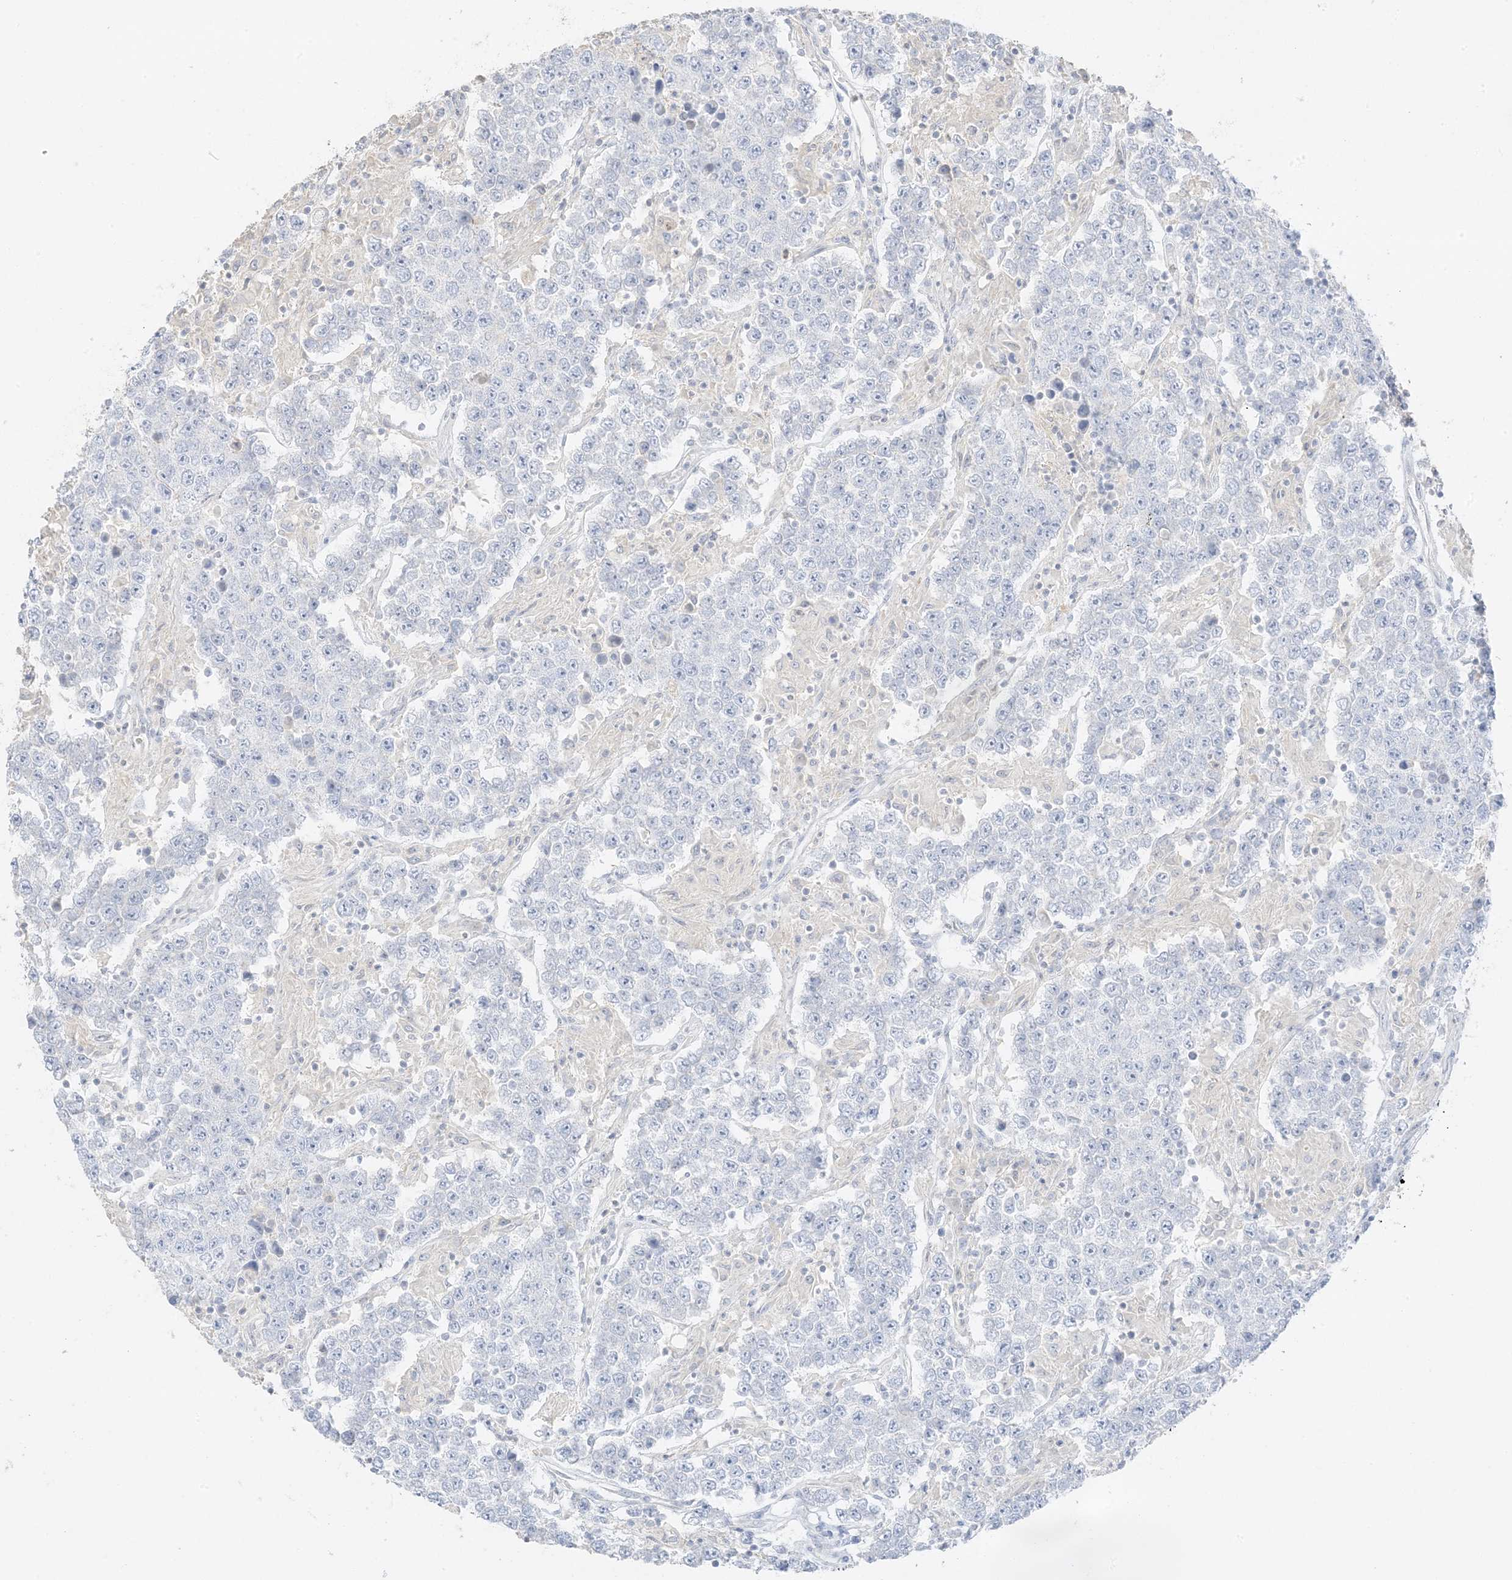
{"staining": {"intensity": "negative", "quantity": "none", "location": "none"}, "tissue": "testis cancer", "cell_type": "Tumor cells", "image_type": "cancer", "snomed": [{"axis": "morphology", "description": "Normal tissue, NOS"}, {"axis": "morphology", "description": "Urothelial carcinoma, High grade"}, {"axis": "morphology", "description": "Seminoma, NOS"}, {"axis": "morphology", "description": "Carcinoma, Embryonal, NOS"}, {"axis": "topography", "description": "Urinary bladder"}, {"axis": "topography", "description": "Testis"}], "caption": "Tumor cells show no significant protein expression in testis cancer (embryonal carcinoma).", "gene": "ZBTB41", "patient": {"sex": "male", "age": 41}}